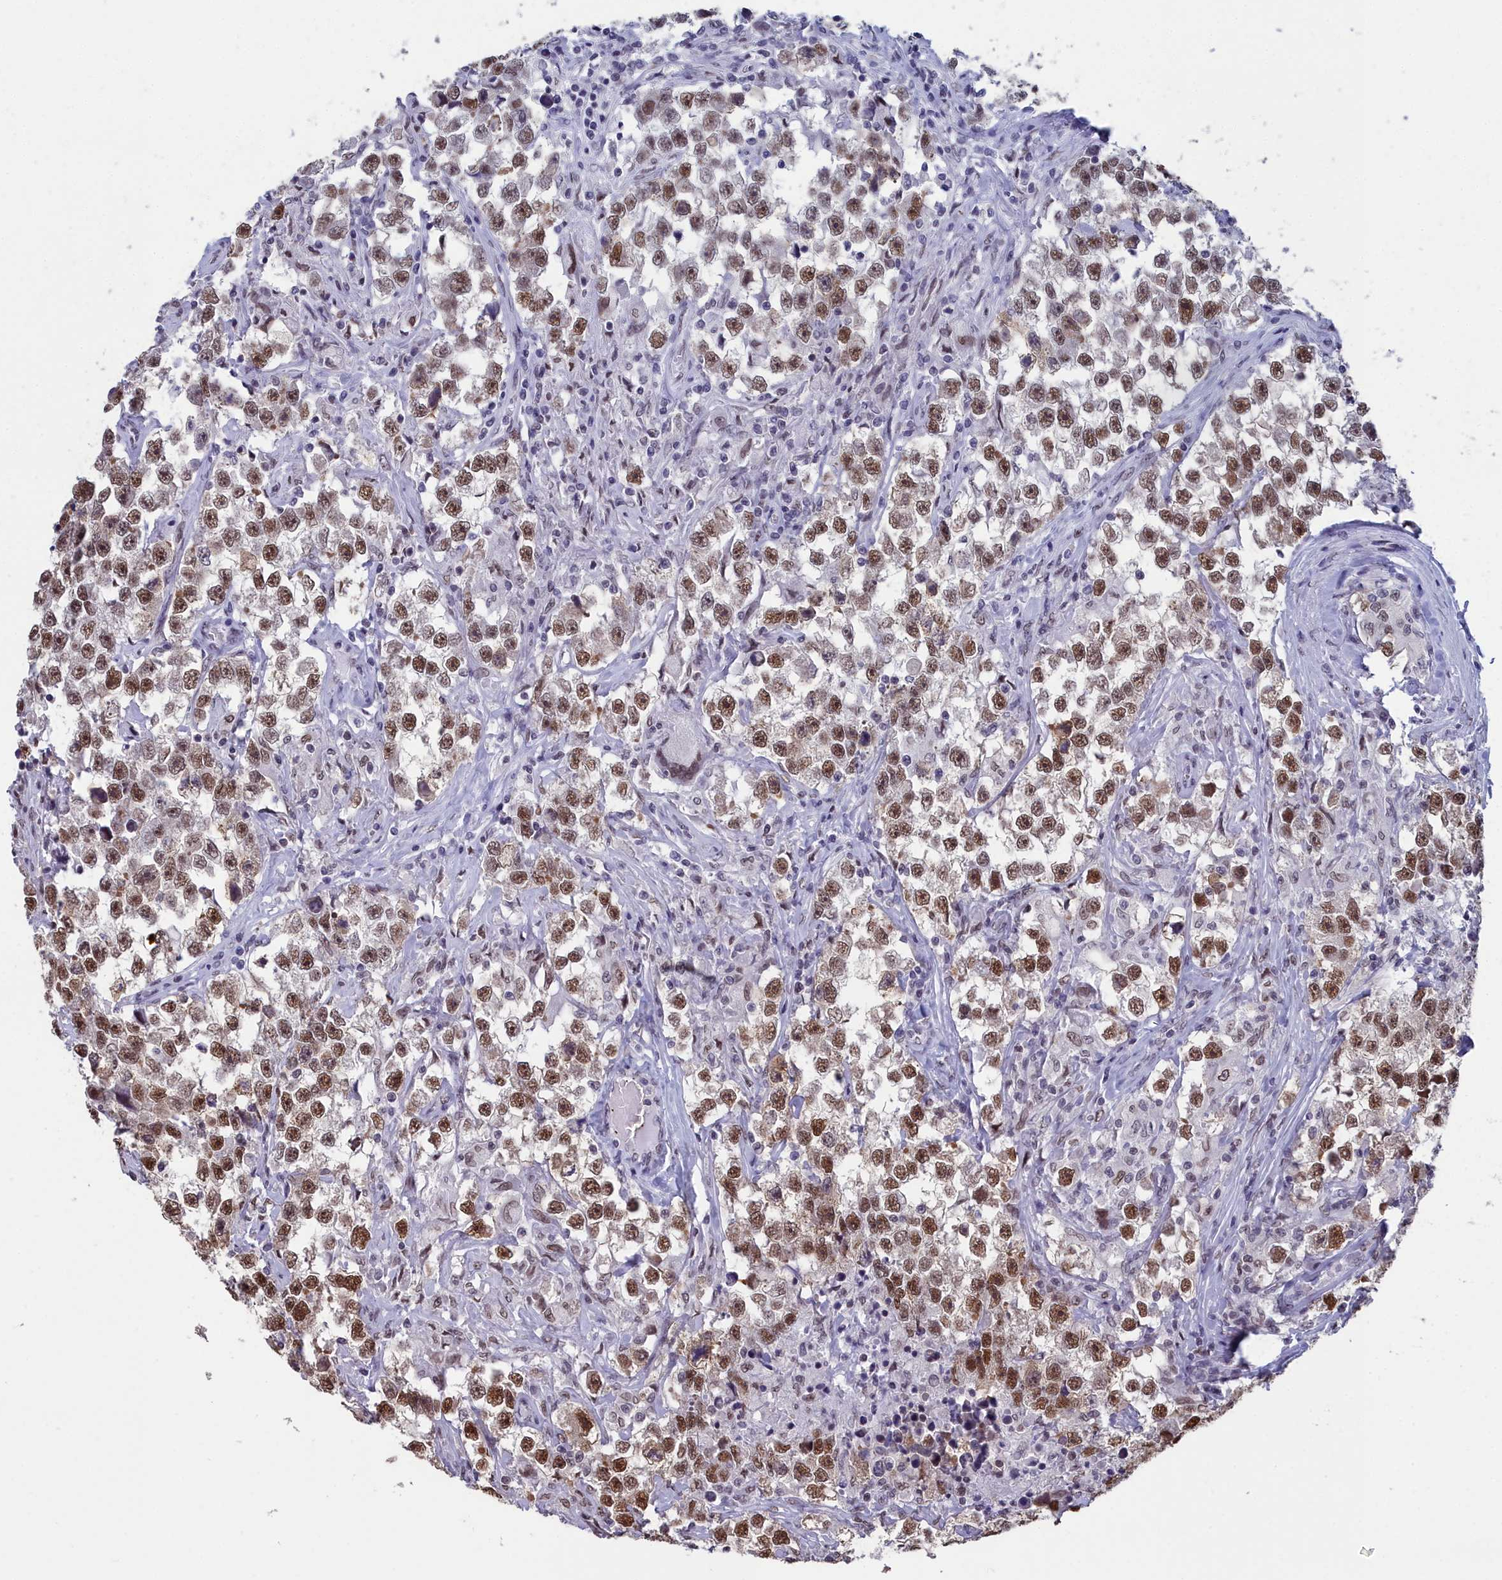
{"staining": {"intensity": "moderate", "quantity": ">75%", "location": "nuclear"}, "tissue": "testis cancer", "cell_type": "Tumor cells", "image_type": "cancer", "snomed": [{"axis": "morphology", "description": "Seminoma, NOS"}, {"axis": "topography", "description": "Testis"}], "caption": "Human testis cancer (seminoma) stained with a protein marker displays moderate staining in tumor cells.", "gene": "CCDC97", "patient": {"sex": "male", "age": 46}}